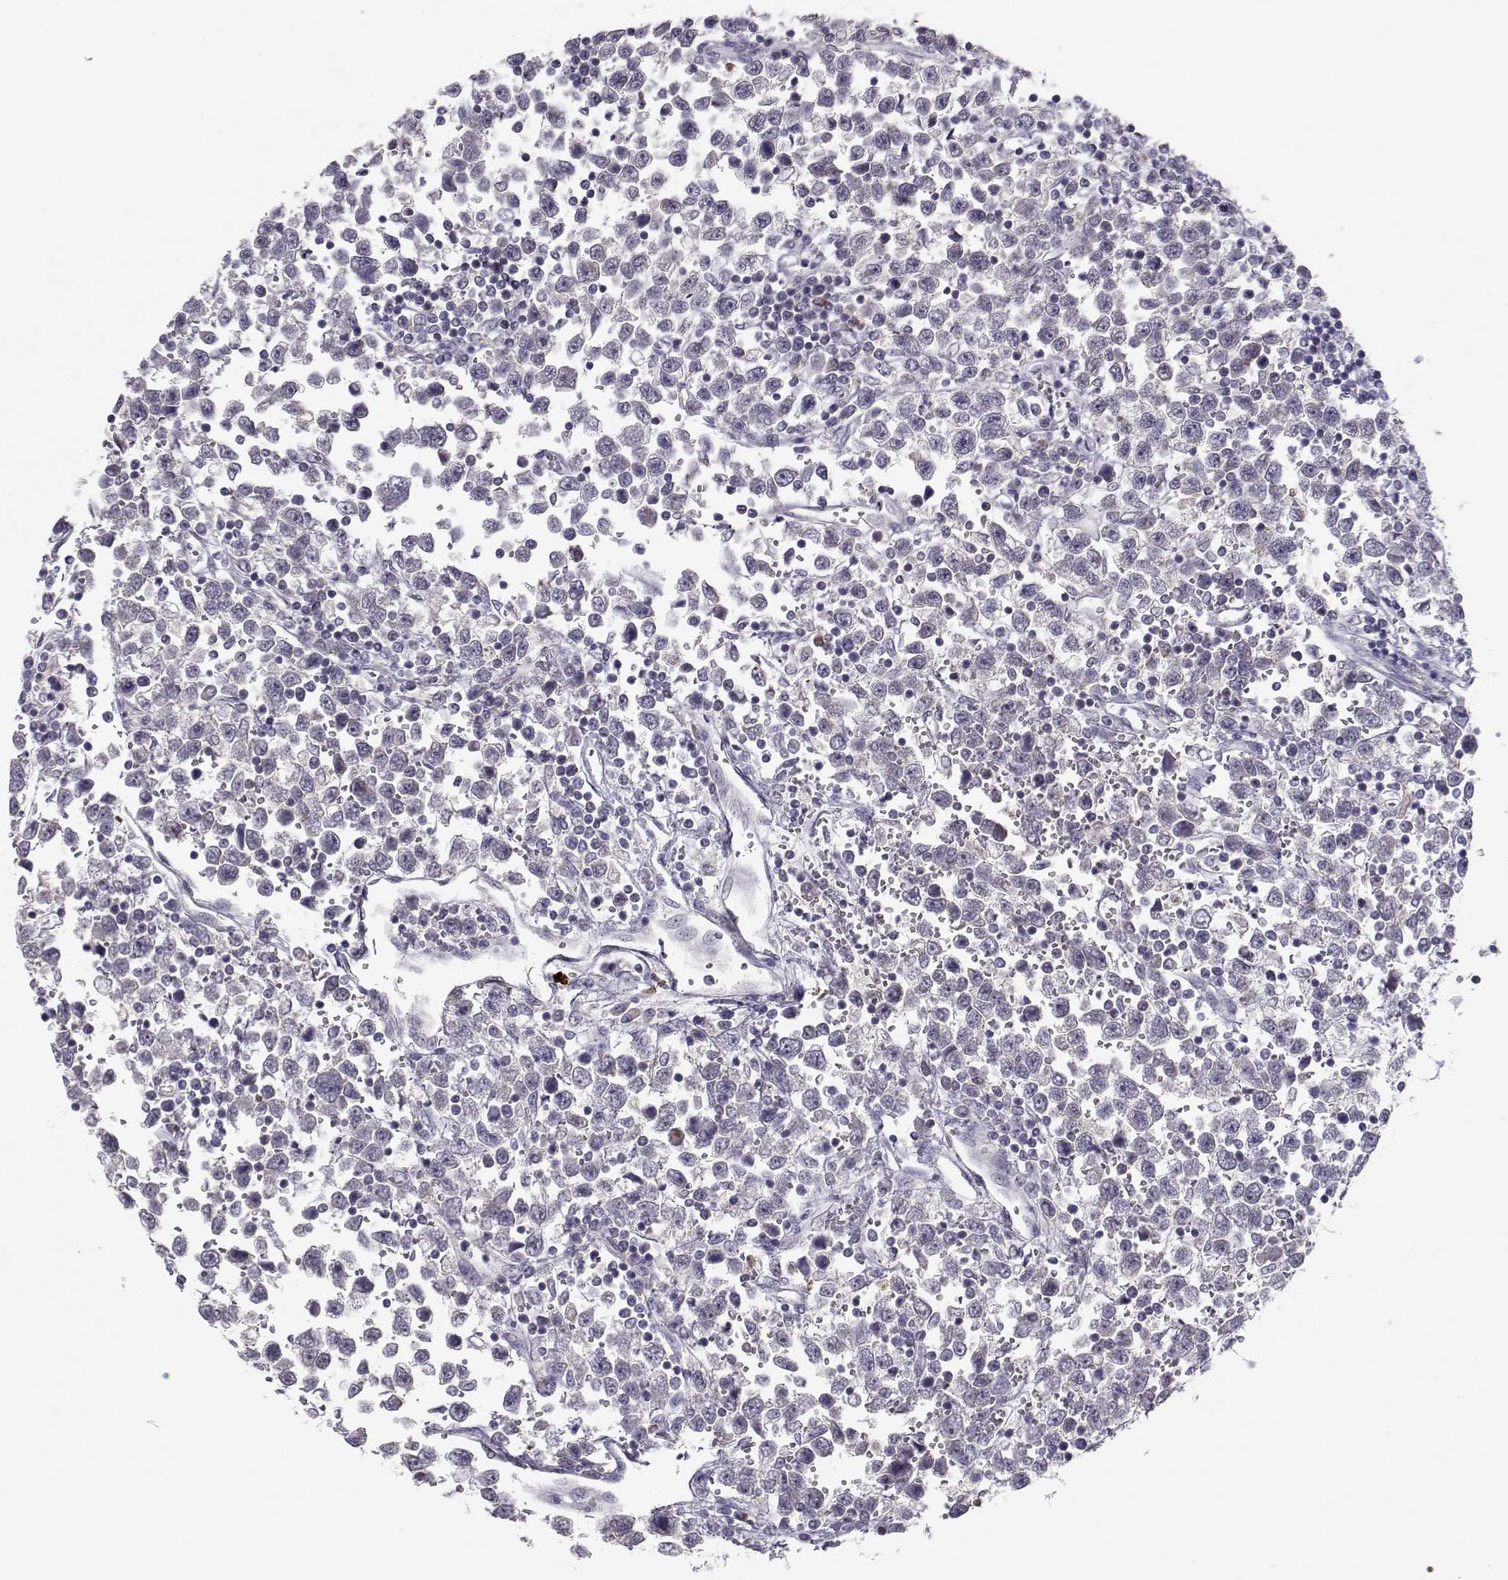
{"staining": {"intensity": "strong", "quantity": "<25%", "location": "cytoplasmic/membranous"}, "tissue": "testis cancer", "cell_type": "Tumor cells", "image_type": "cancer", "snomed": [{"axis": "morphology", "description": "Seminoma, NOS"}, {"axis": "topography", "description": "Testis"}], "caption": "Strong cytoplasmic/membranous expression for a protein is present in about <25% of tumor cells of seminoma (testis) using IHC.", "gene": "NPVF", "patient": {"sex": "male", "age": 34}}